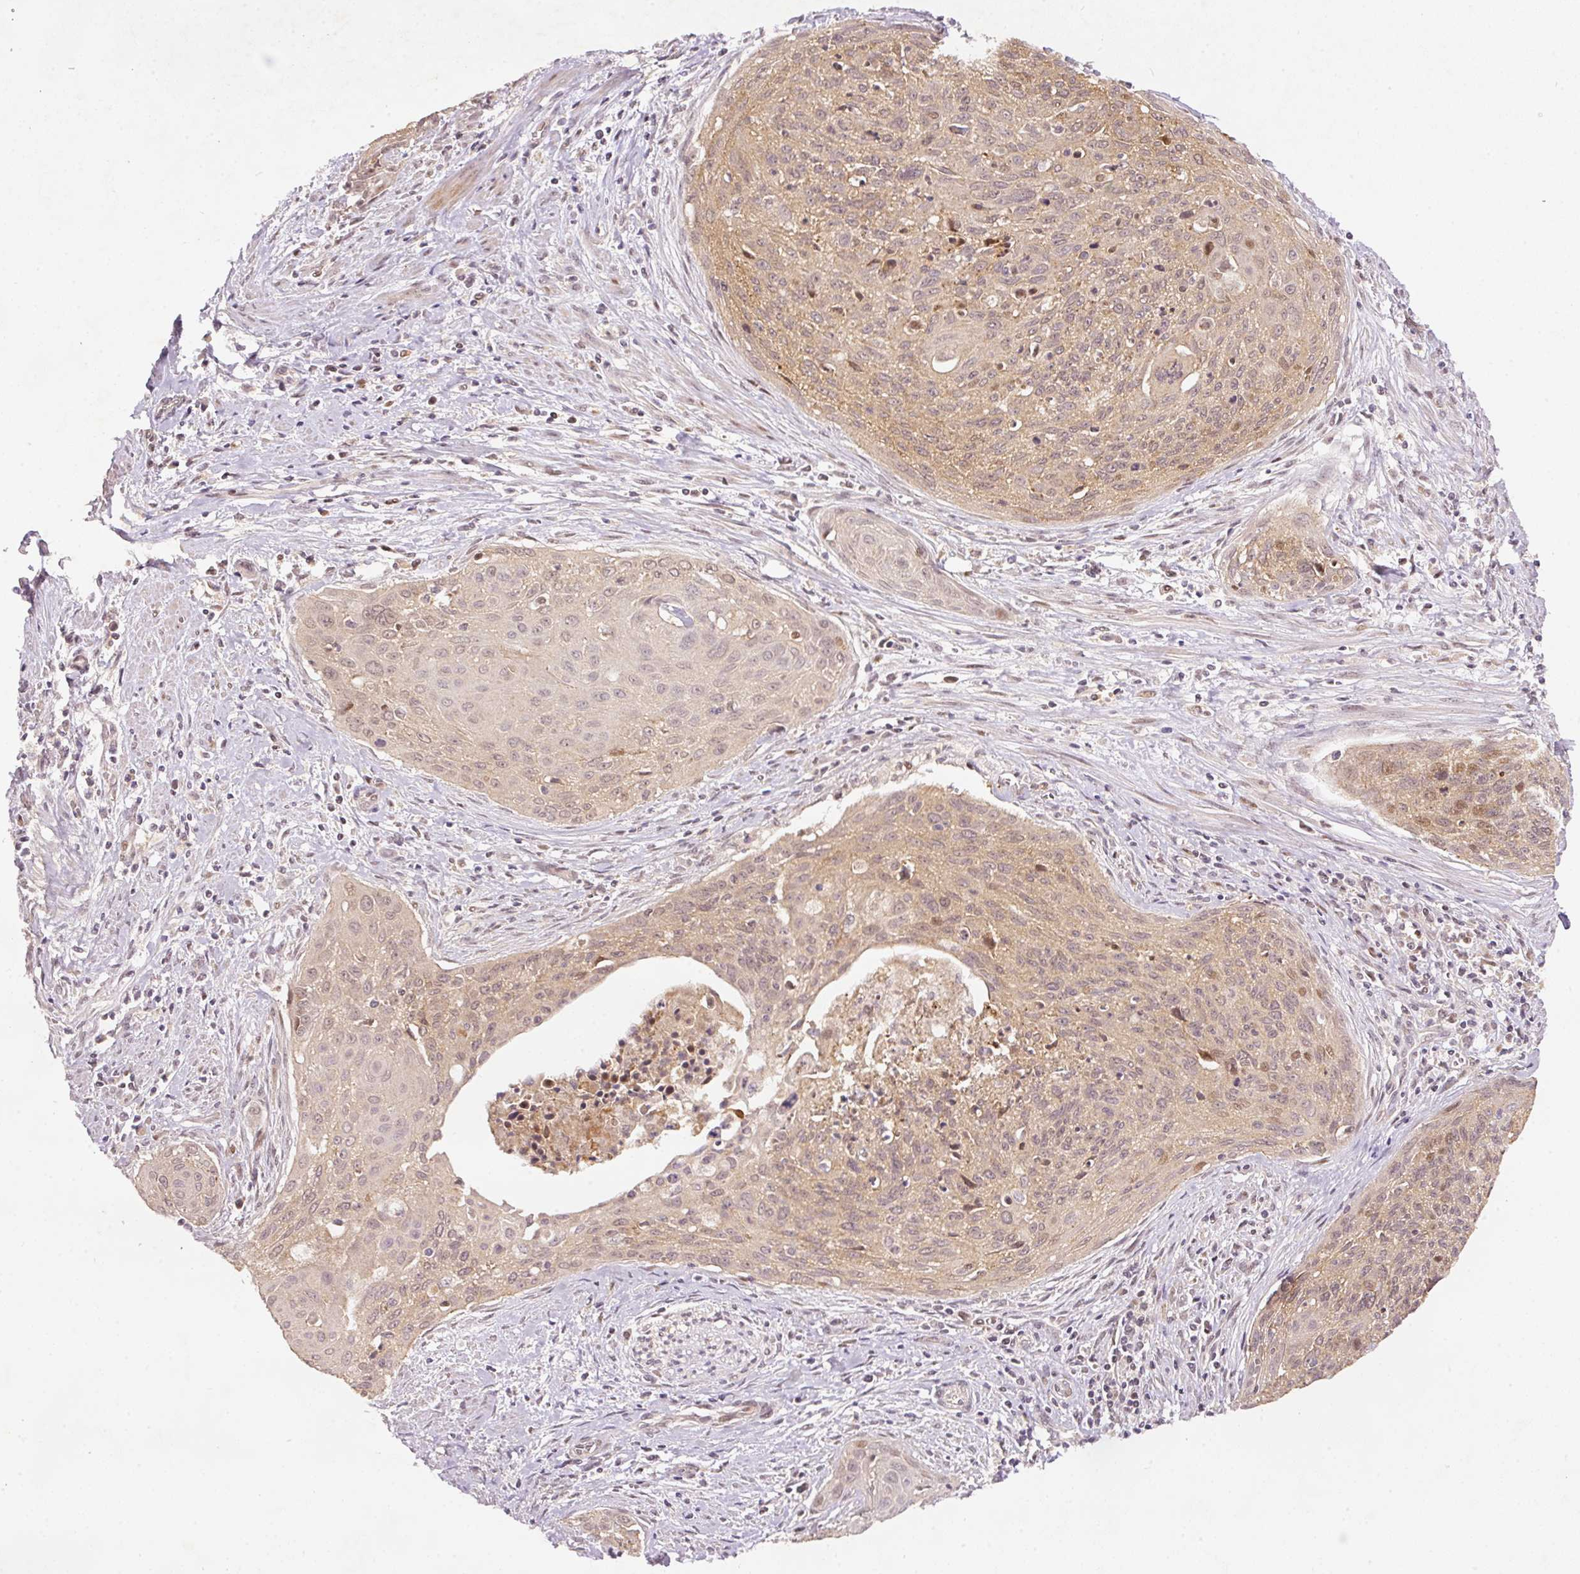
{"staining": {"intensity": "weak", "quantity": "25%-75%", "location": "cytoplasmic/membranous"}, "tissue": "cervical cancer", "cell_type": "Tumor cells", "image_type": "cancer", "snomed": [{"axis": "morphology", "description": "Squamous cell carcinoma, NOS"}, {"axis": "topography", "description": "Cervix"}], "caption": "Squamous cell carcinoma (cervical) tissue displays weak cytoplasmic/membranous staining in approximately 25%-75% of tumor cells, visualized by immunohistochemistry. The staining is performed using DAB brown chromogen to label protein expression. The nuclei are counter-stained blue using hematoxylin.", "gene": "PCDHB1", "patient": {"sex": "female", "age": 55}}